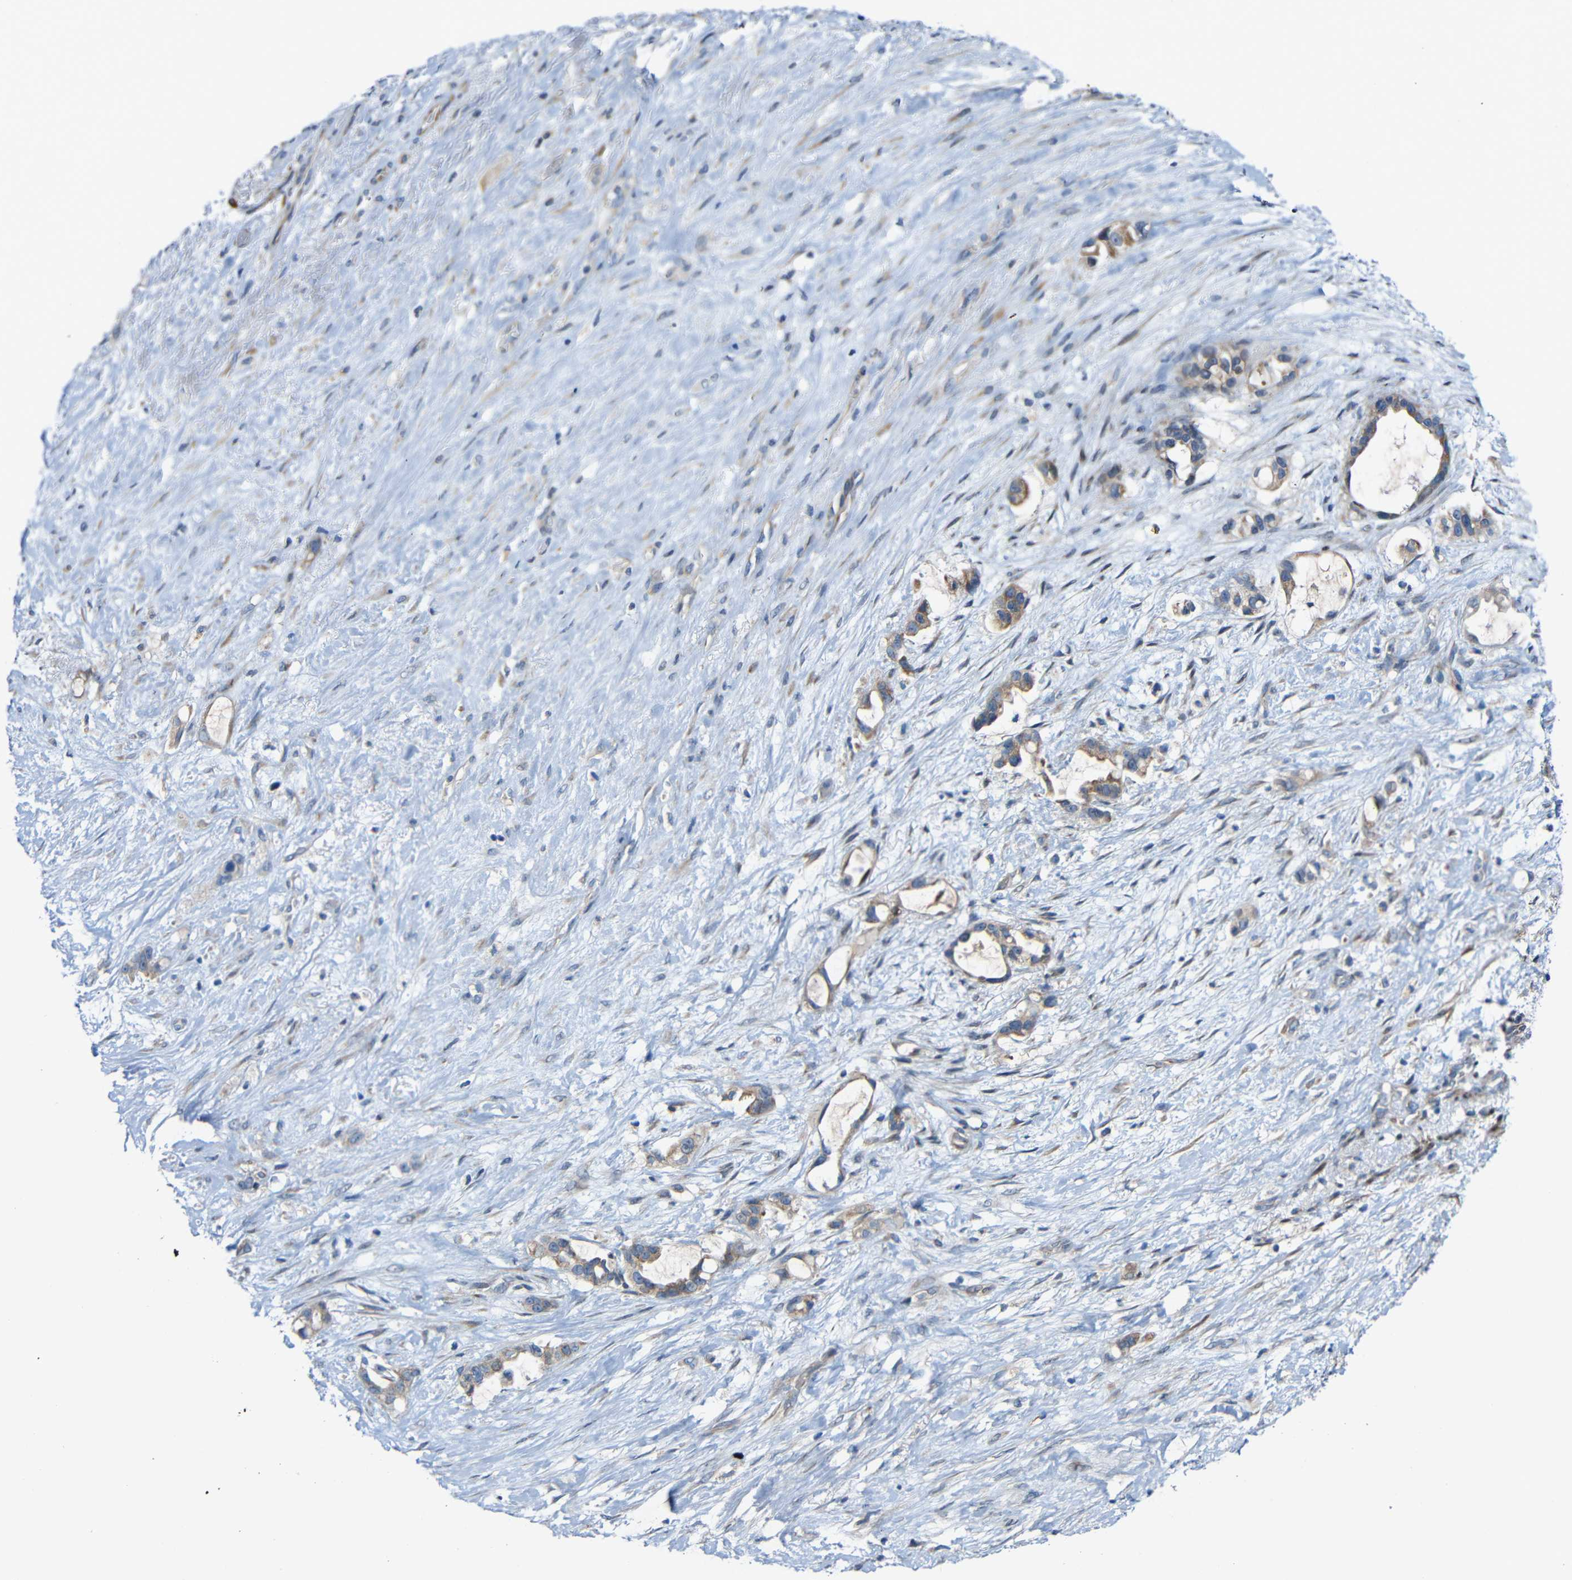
{"staining": {"intensity": "weak", "quantity": "25%-75%", "location": "cytoplasmic/membranous"}, "tissue": "liver cancer", "cell_type": "Tumor cells", "image_type": "cancer", "snomed": [{"axis": "morphology", "description": "Cholangiocarcinoma"}, {"axis": "topography", "description": "Liver"}], "caption": "Immunohistochemical staining of human liver cancer (cholangiocarcinoma) displays low levels of weak cytoplasmic/membranous expression in approximately 25%-75% of tumor cells. (DAB (3,3'-diaminobenzidine) IHC, brown staining for protein, blue staining for nuclei).", "gene": "TMEM25", "patient": {"sex": "female", "age": 65}}